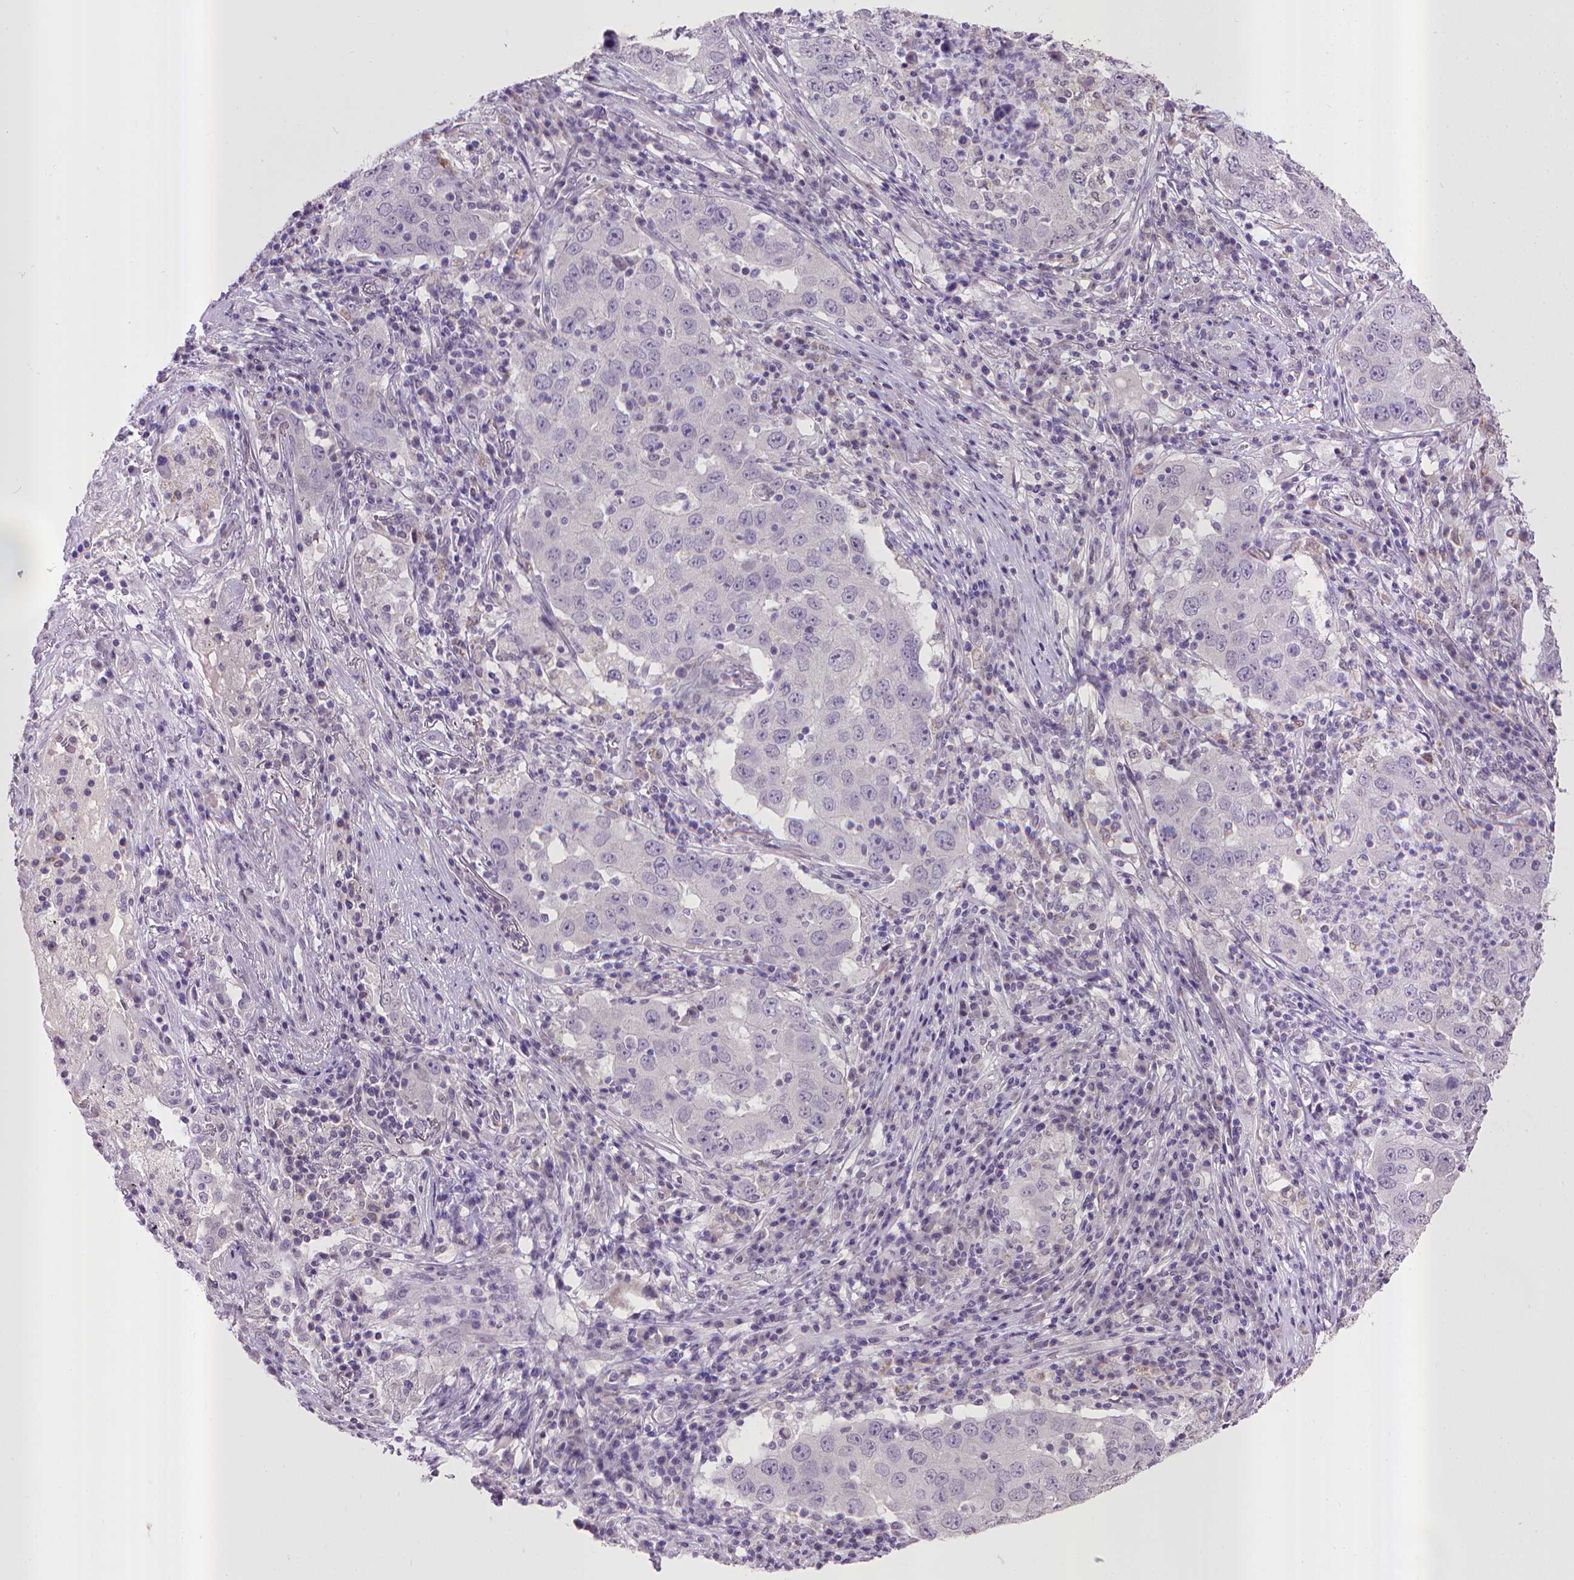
{"staining": {"intensity": "negative", "quantity": "none", "location": "none"}, "tissue": "lung cancer", "cell_type": "Tumor cells", "image_type": "cancer", "snomed": [{"axis": "morphology", "description": "Adenocarcinoma, NOS"}, {"axis": "topography", "description": "Lung"}], "caption": "High magnification brightfield microscopy of lung cancer (adenocarcinoma) stained with DAB (3,3'-diaminobenzidine) (brown) and counterstained with hematoxylin (blue): tumor cells show no significant staining.", "gene": "KMO", "patient": {"sex": "male", "age": 73}}